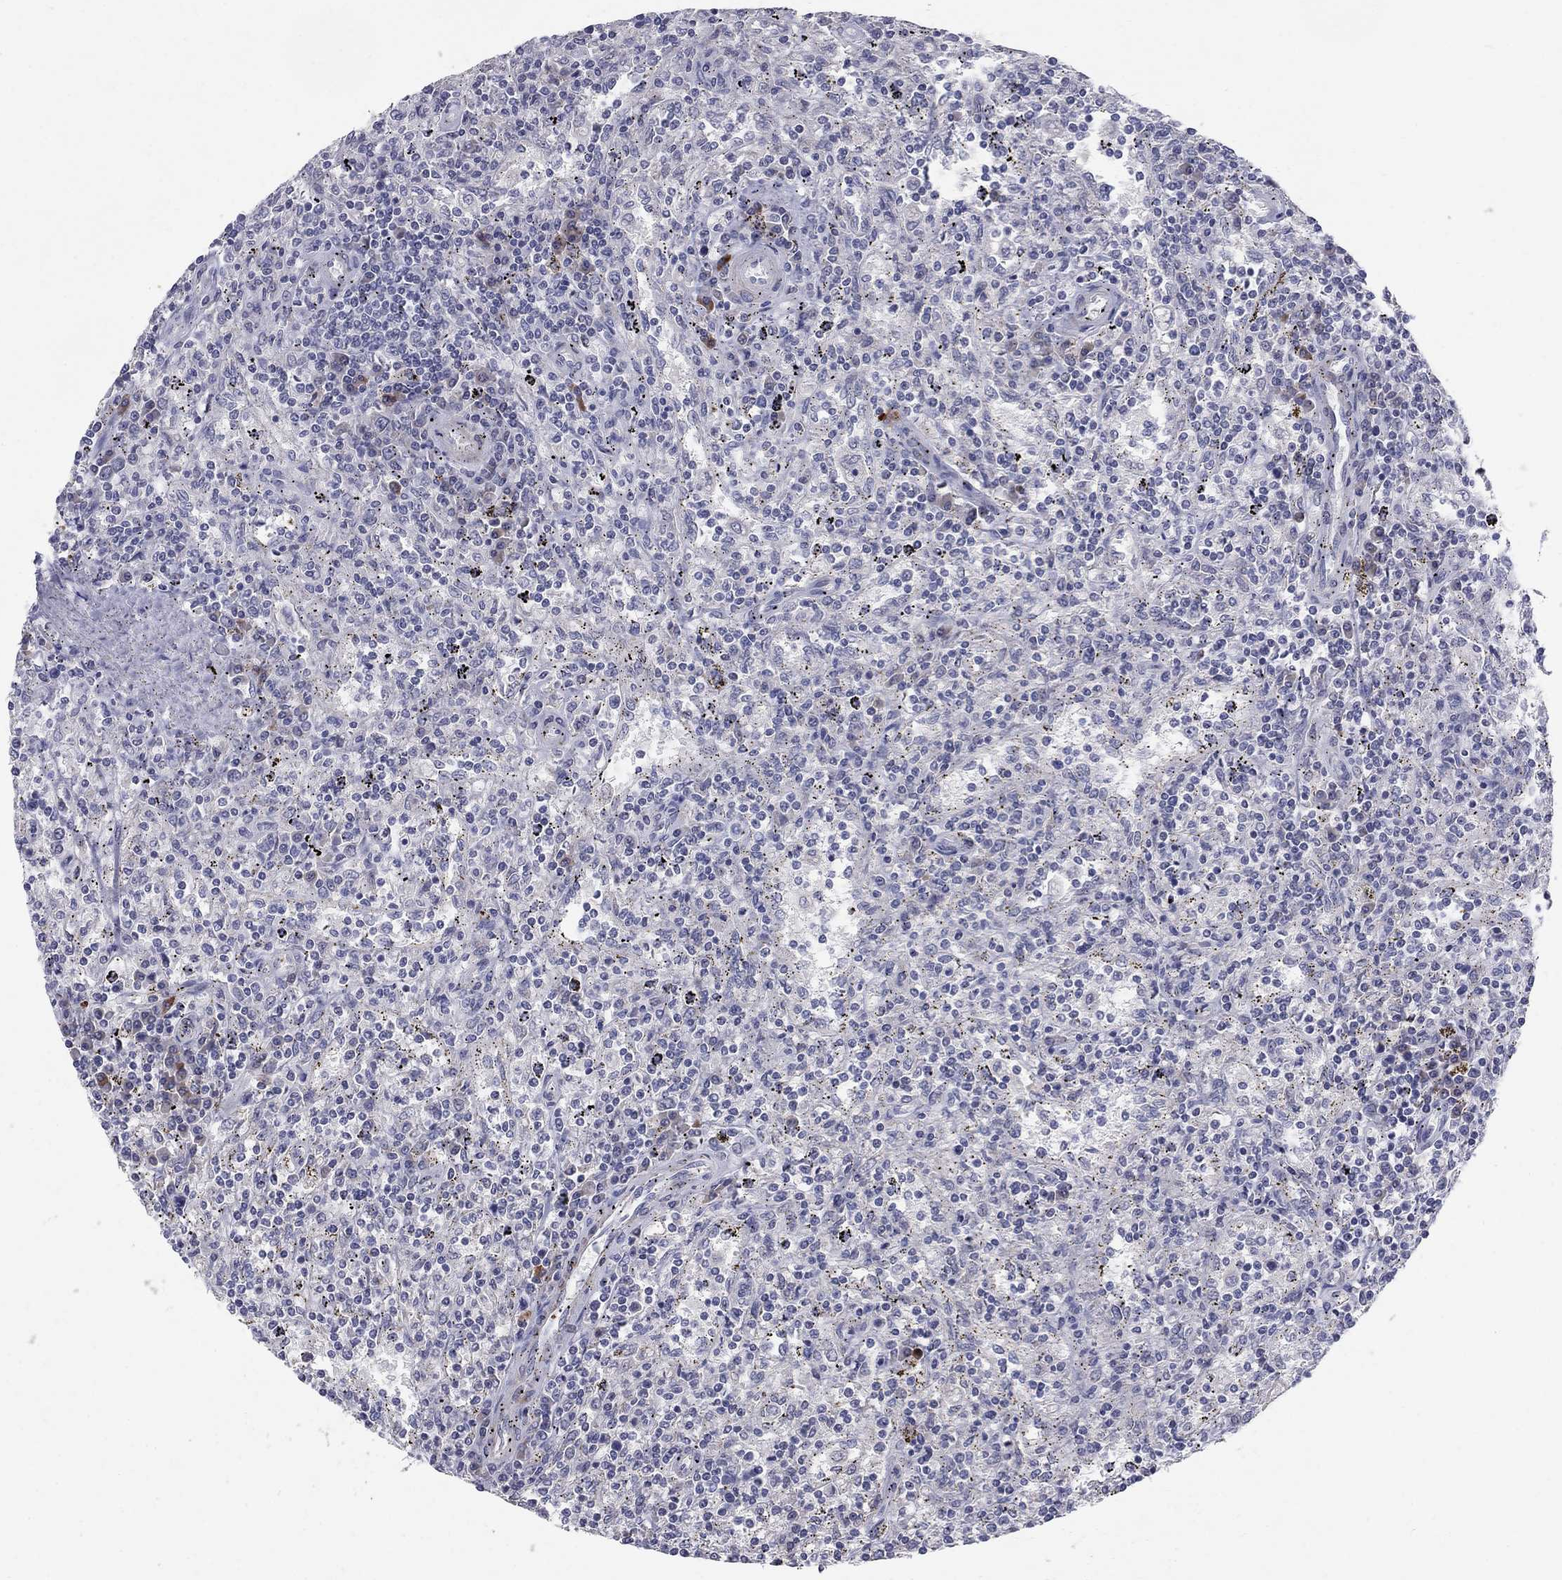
{"staining": {"intensity": "negative", "quantity": "none", "location": "none"}, "tissue": "lymphoma", "cell_type": "Tumor cells", "image_type": "cancer", "snomed": [{"axis": "morphology", "description": "Malignant lymphoma, non-Hodgkin's type, Low grade"}, {"axis": "topography", "description": "Spleen"}], "caption": "A micrograph of low-grade malignant lymphoma, non-Hodgkin's type stained for a protein exhibits no brown staining in tumor cells. (Brightfield microscopy of DAB (3,3'-diaminobenzidine) immunohistochemistry at high magnification).", "gene": "NTRK2", "patient": {"sex": "male", "age": 62}}